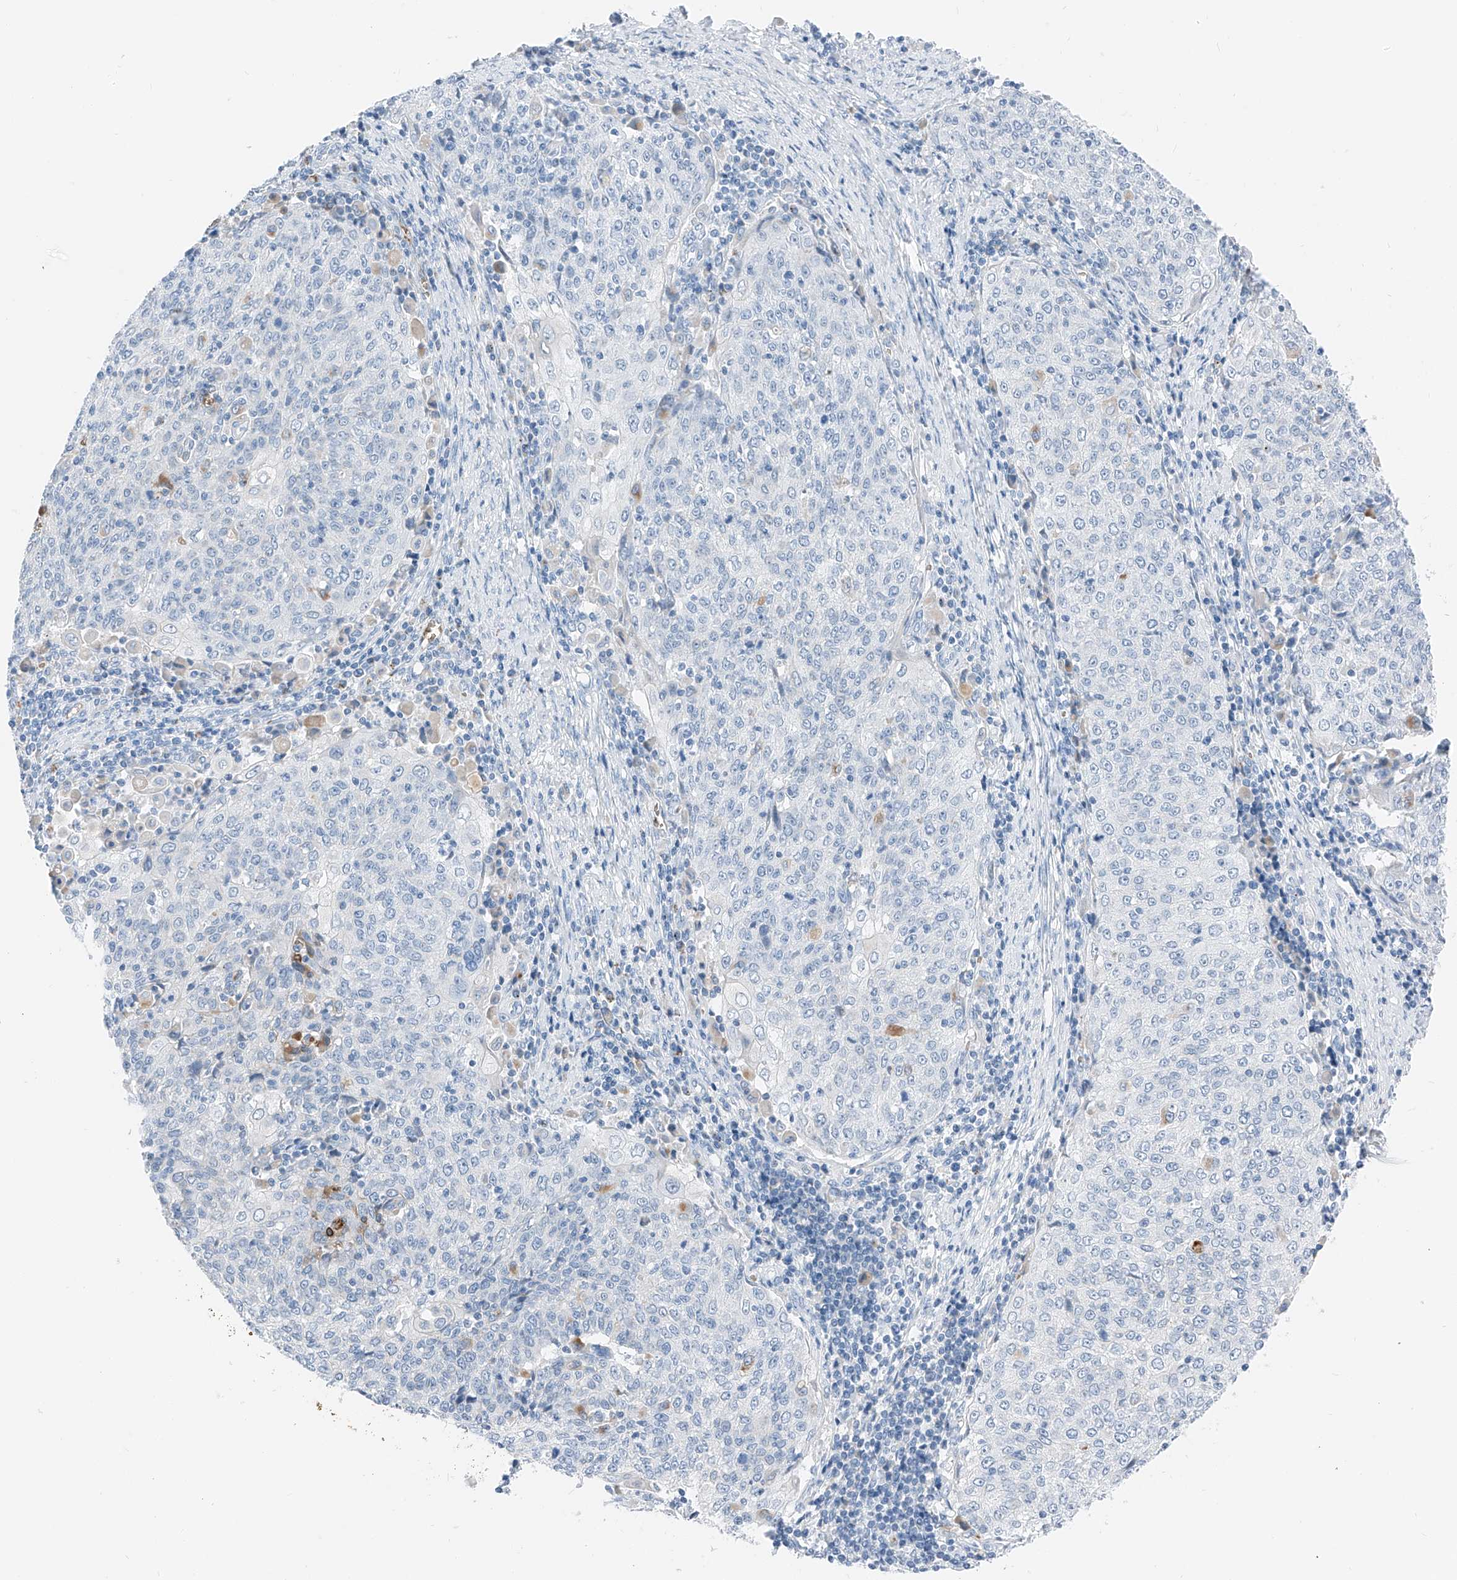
{"staining": {"intensity": "negative", "quantity": "none", "location": "none"}, "tissue": "cervical cancer", "cell_type": "Tumor cells", "image_type": "cancer", "snomed": [{"axis": "morphology", "description": "Squamous cell carcinoma, NOS"}, {"axis": "topography", "description": "Cervix"}], "caption": "High magnification brightfield microscopy of cervical squamous cell carcinoma stained with DAB (brown) and counterstained with hematoxylin (blue): tumor cells show no significant staining.", "gene": "PRSS23", "patient": {"sex": "female", "age": 48}}